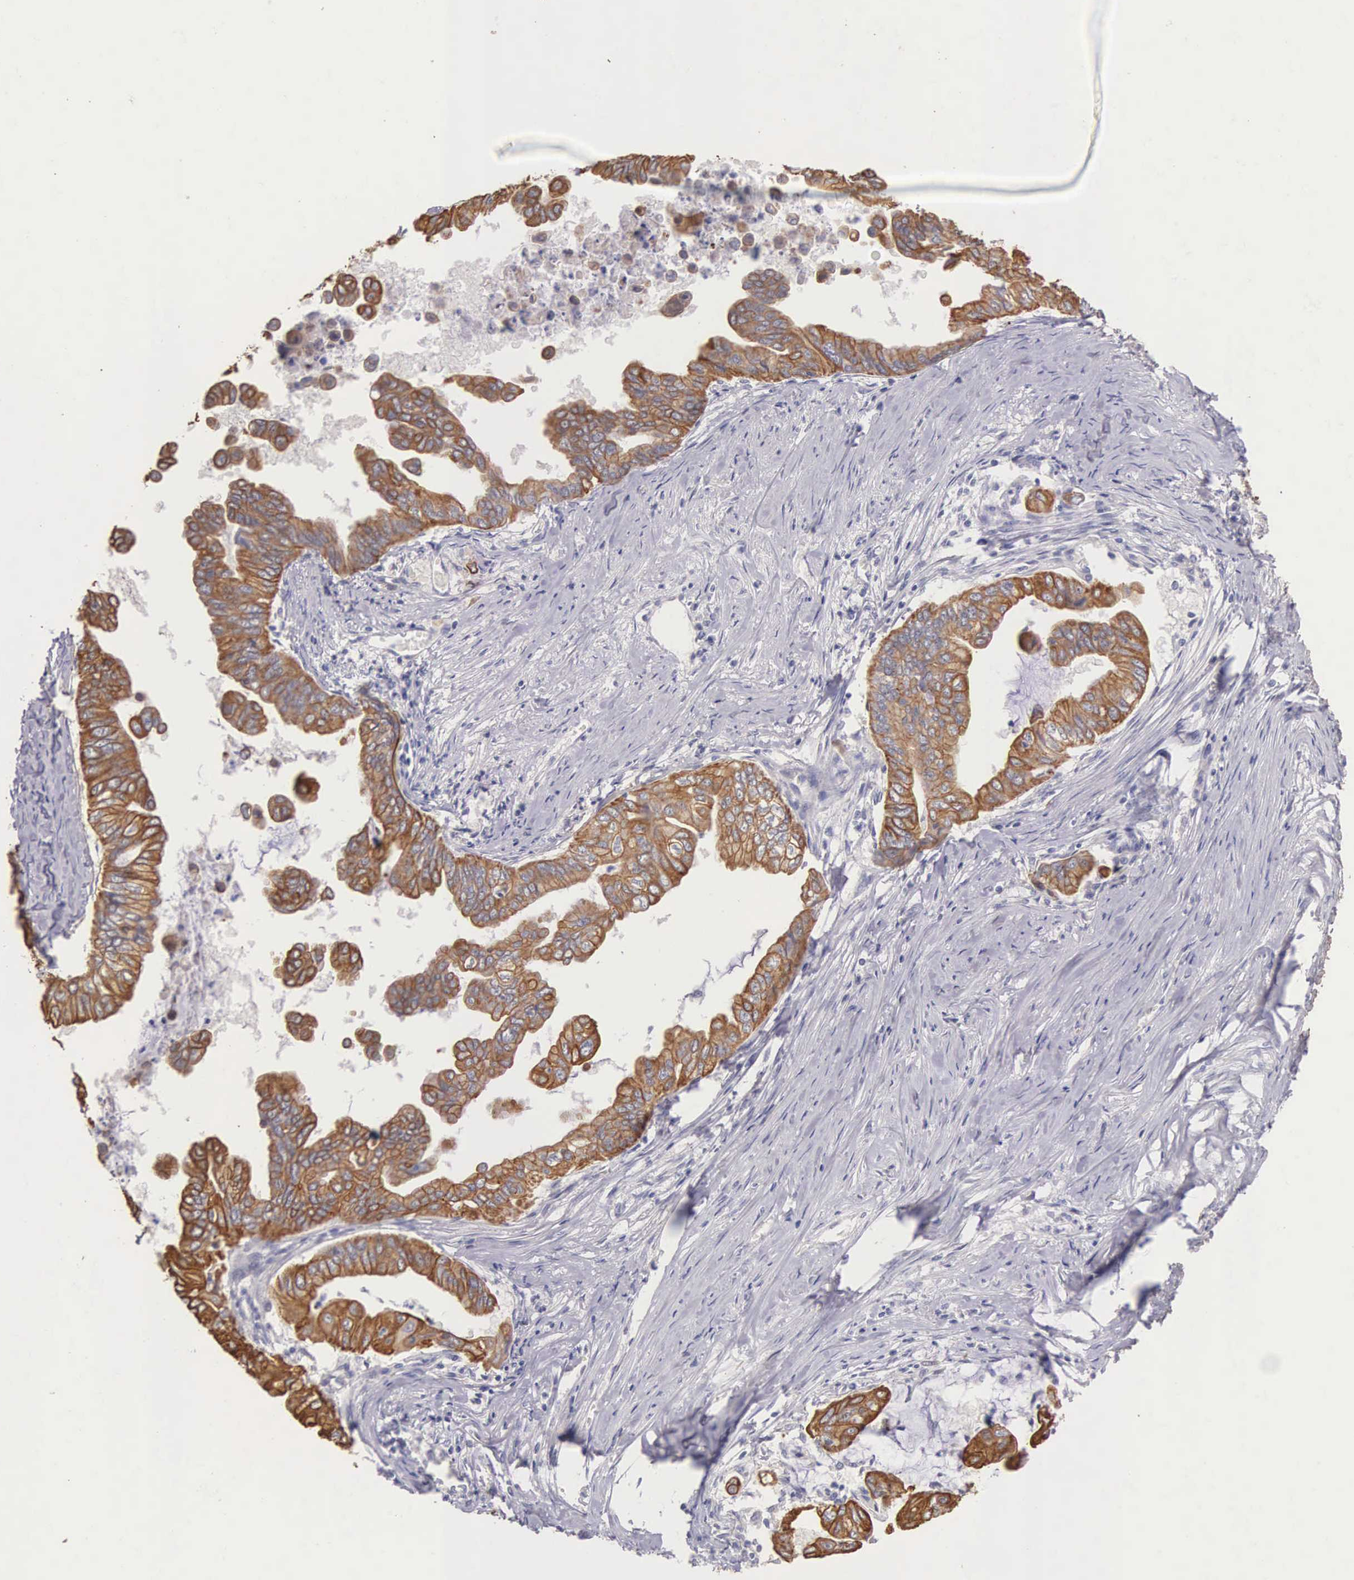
{"staining": {"intensity": "moderate", "quantity": ">75%", "location": "cytoplasmic/membranous"}, "tissue": "stomach cancer", "cell_type": "Tumor cells", "image_type": "cancer", "snomed": [{"axis": "morphology", "description": "Adenocarcinoma, NOS"}, {"axis": "topography", "description": "Stomach, upper"}], "caption": "This is a photomicrograph of immunohistochemistry staining of stomach cancer (adenocarcinoma), which shows moderate expression in the cytoplasmic/membranous of tumor cells.", "gene": "PIR", "patient": {"sex": "male", "age": 80}}